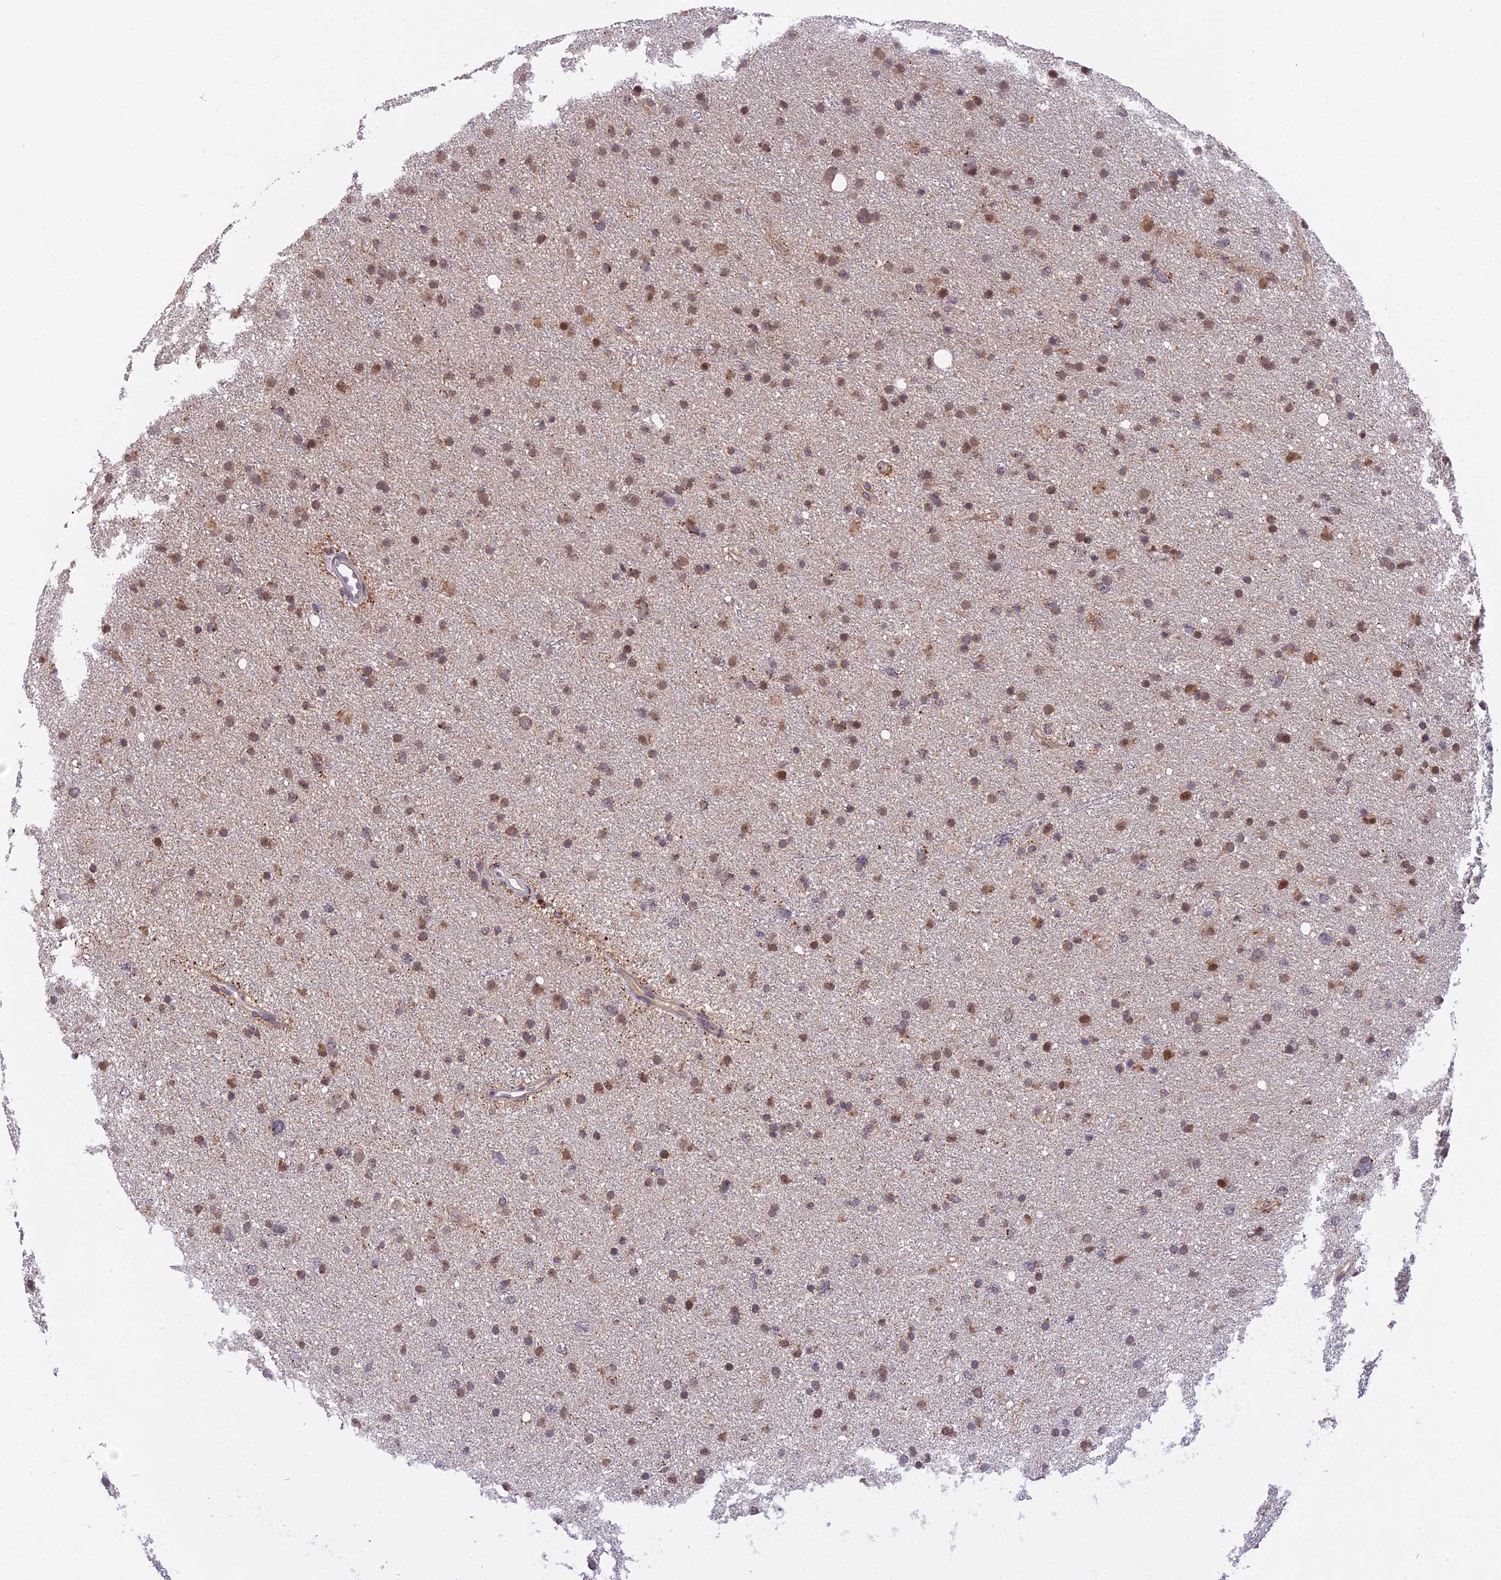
{"staining": {"intensity": "moderate", "quantity": ">75%", "location": "cytoplasmic/membranous,nuclear"}, "tissue": "glioma", "cell_type": "Tumor cells", "image_type": "cancer", "snomed": [{"axis": "morphology", "description": "Glioma, malignant, Low grade"}, {"axis": "topography", "description": "Cerebral cortex"}], "caption": "The histopathology image exhibits a brown stain indicating the presence of a protein in the cytoplasmic/membranous and nuclear of tumor cells in glioma. (brown staining indicates protein expression, while blue staining denotes nuclei).", "gene": "RERGL", "patient": {"sex": "female", "age": 39}}